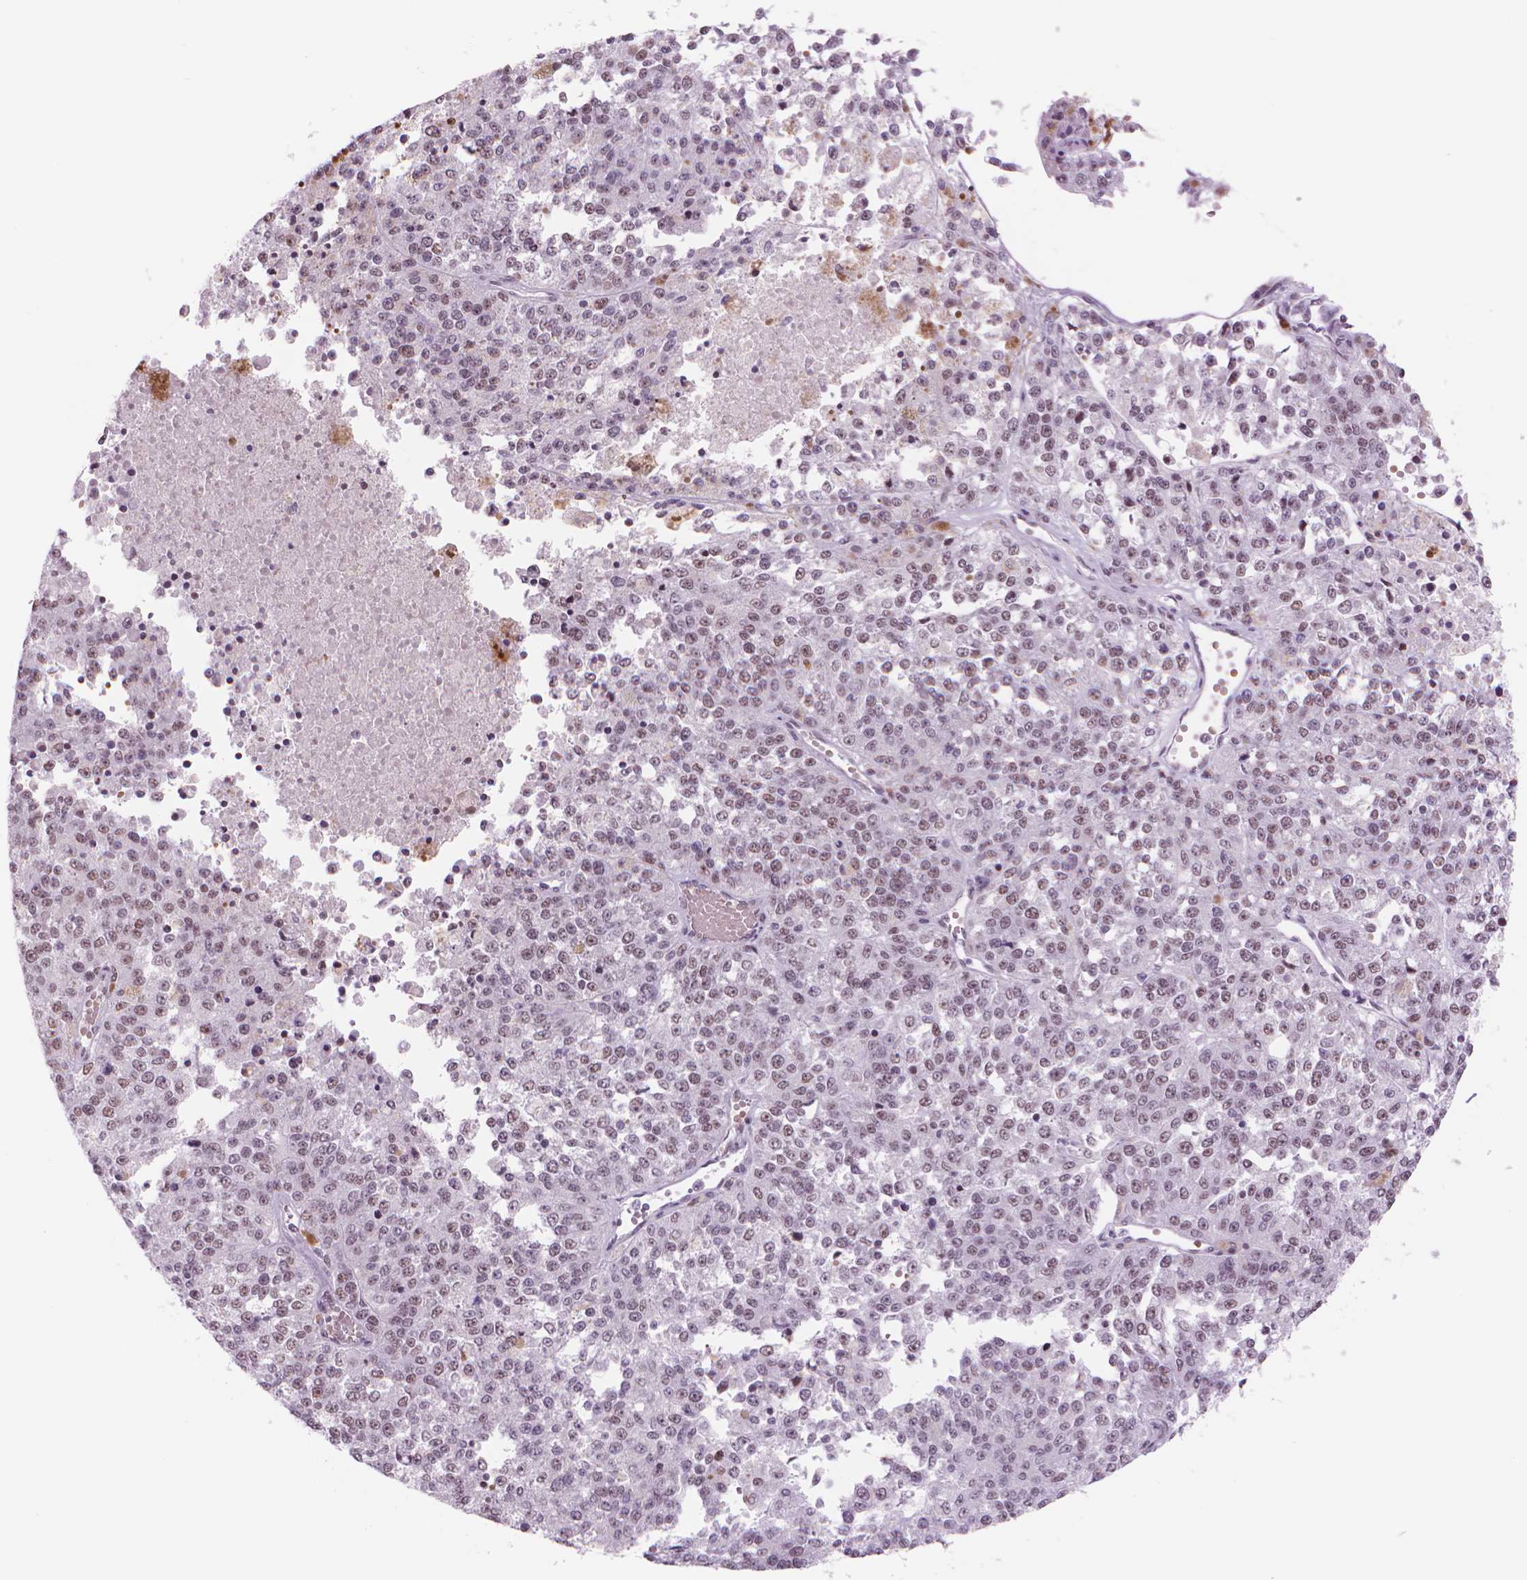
{"staining": {"intensity": "moderate", "quantity": "25%-75%", "location": "nuclear"}, "tissue": "melanoma", "cell_type": "Tumor cells", "image_type": "cancer", "snomed": [{"axis": "morphology", "description": "Malignant melanoma, Metastatic site"}, {"axis": "topography", "description": "Lymph node"}], "caption": "This is a micrograph of IHC staining of melanoma, which shows moderate expression in the nuclear of tumor cells.", "gene": "POLR3D", "patient": {"sex": "female", "age": 64}}